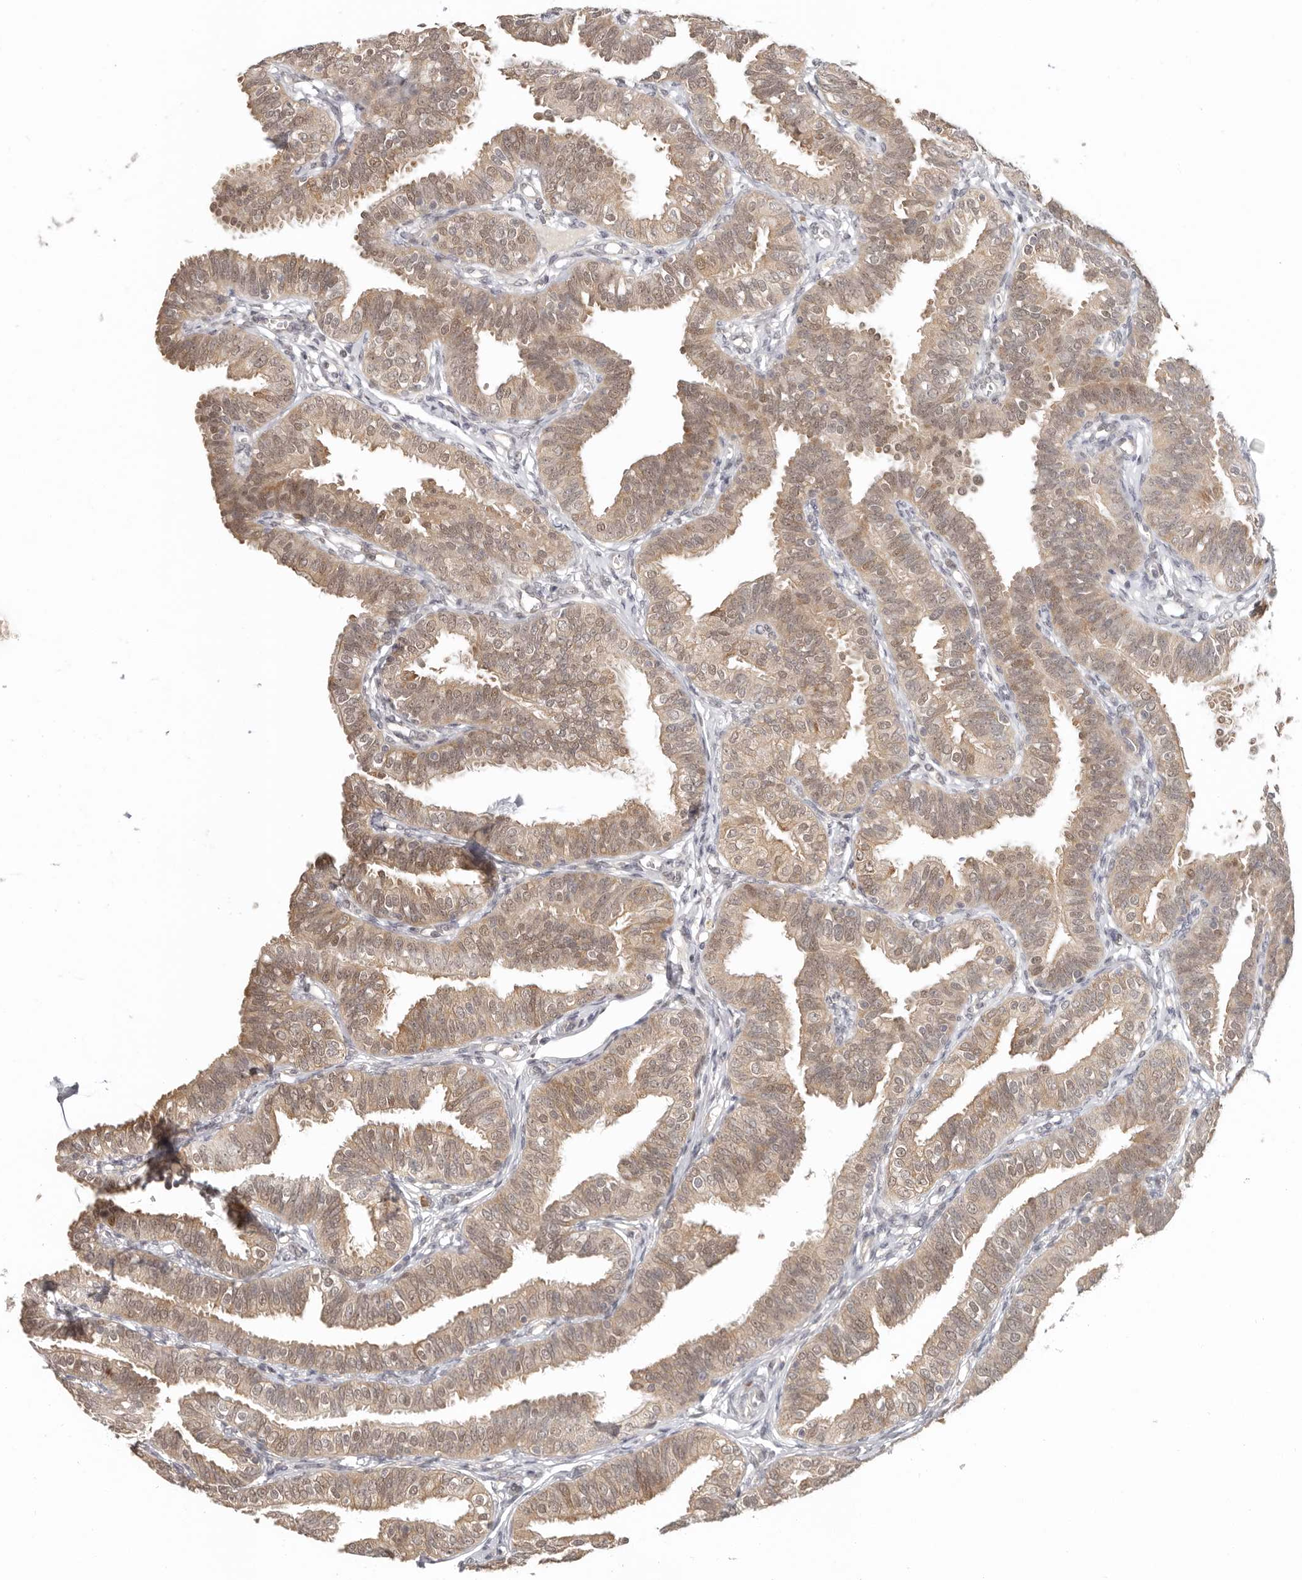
{"staining": {"intensity": "moderate", "quantity": ">75%", "location": "cytoplasmic/membranous,nuclear"}, "tissue": "fallopian tube", "cell_type": "Glandular cells", "image_type": "normal", "snomed": [{"axis": "morphology", "description": "Normal tissue, NOS"}, {"axis": "topography", "description": "Fallopian tube"}], "caption": "Immunohistochemistry micrograph of normal fallopian tube: fallopian tube stained using immunohistochemistry (IHC) demonstrates medium levels of moderate protein expression localized specifically in the cytoplasmic/membranous,nuclear of glandular cells, appearing as a cytoplasmic/membranous,nuclear brown color.", "gene": "LARP7", "patient": {"sex": "female", "age": 35}}